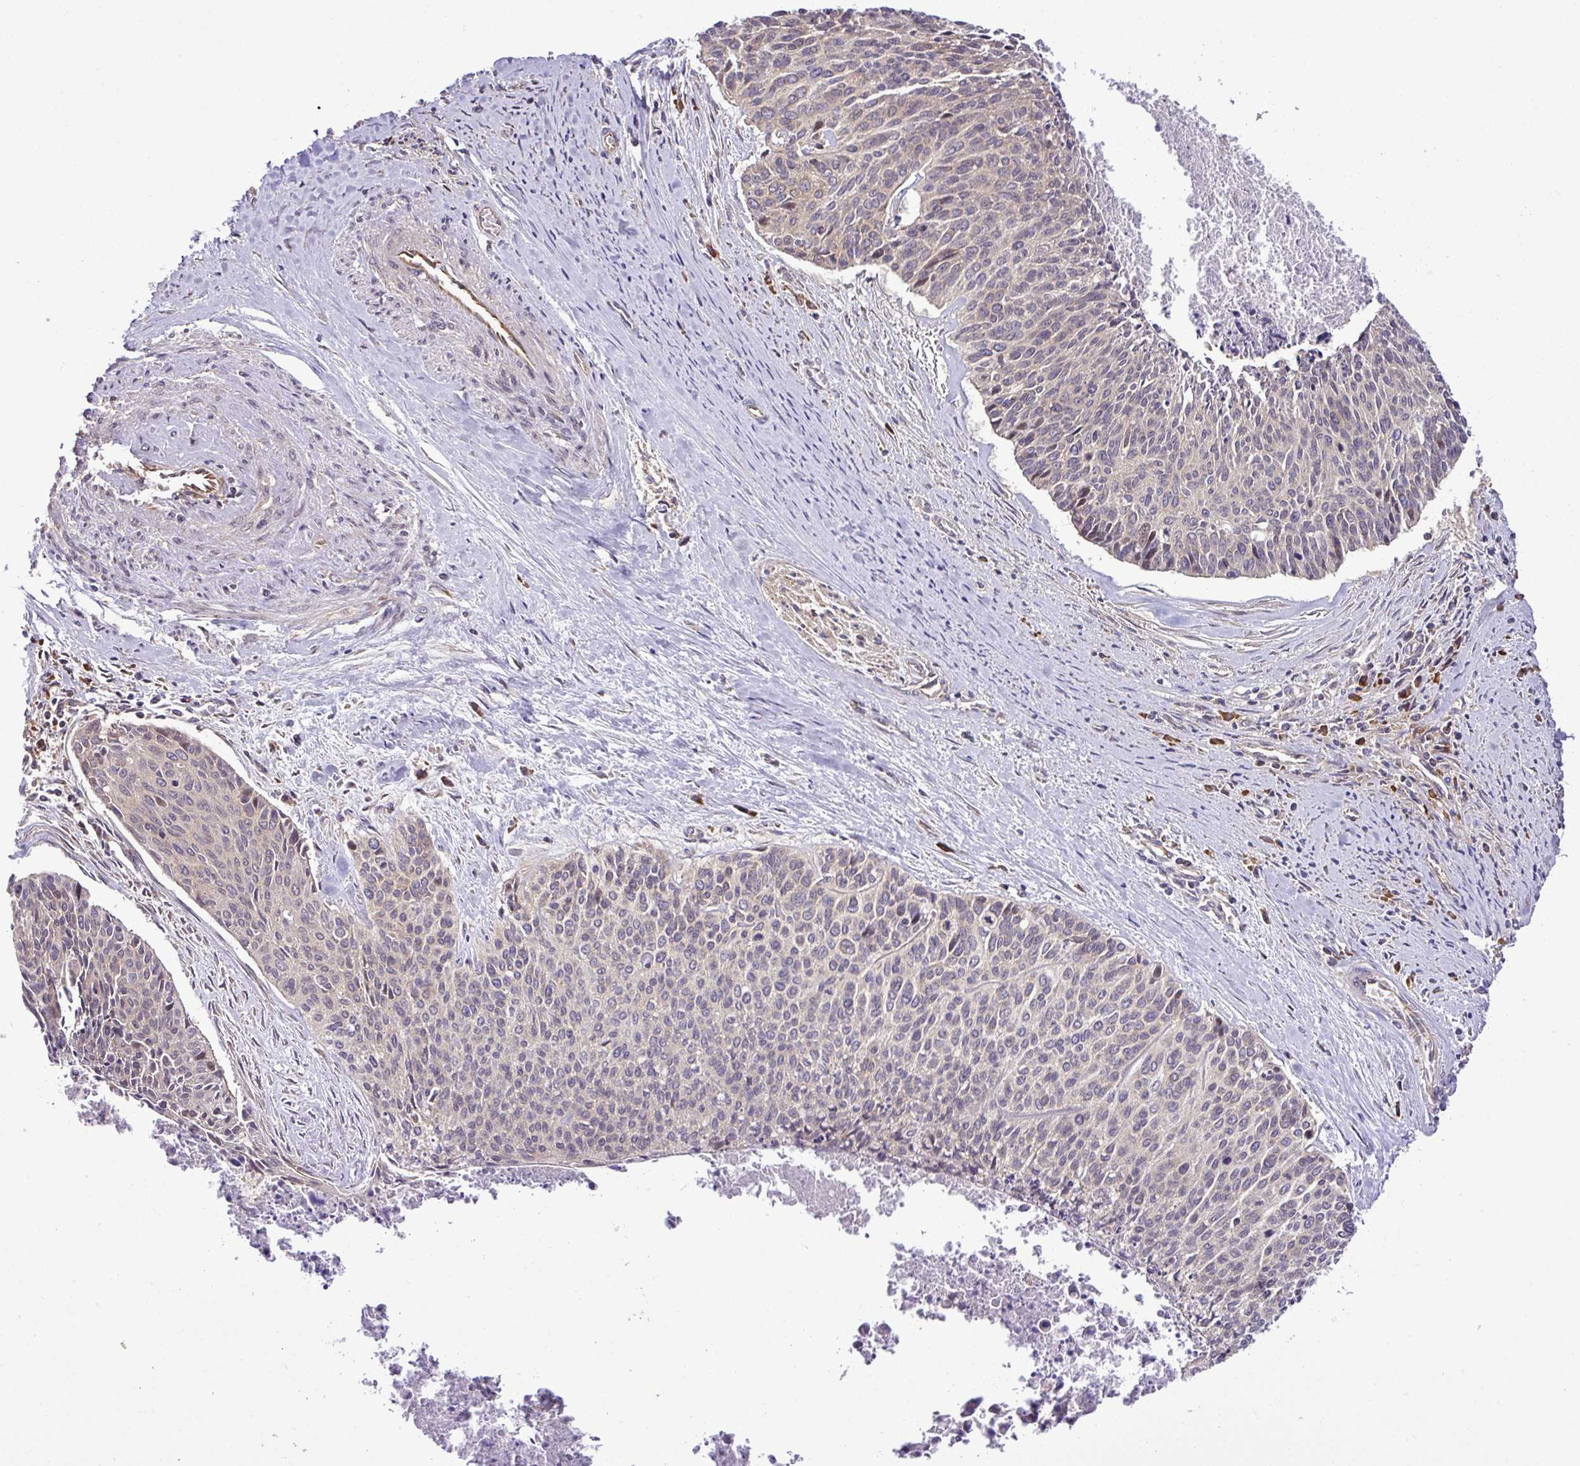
{"staining": {"intensity": "negative", "quantity": "none", "location": "none"}, "tissue": "cervical cancer", "cell_type": "Tumor cells", "image_type": "cancer", "snomed": [{"axis": "morphology", "description": "Squamous cell carcinoma, NOS"}, {"axis": "topography", "description": "Cervix"}], "caption": "Histopathology image shows no significant protein expression in tumor cells of cervical cancer.", "gene": "DLGAP4", "patient": {"sex": "female", "age": 55}}